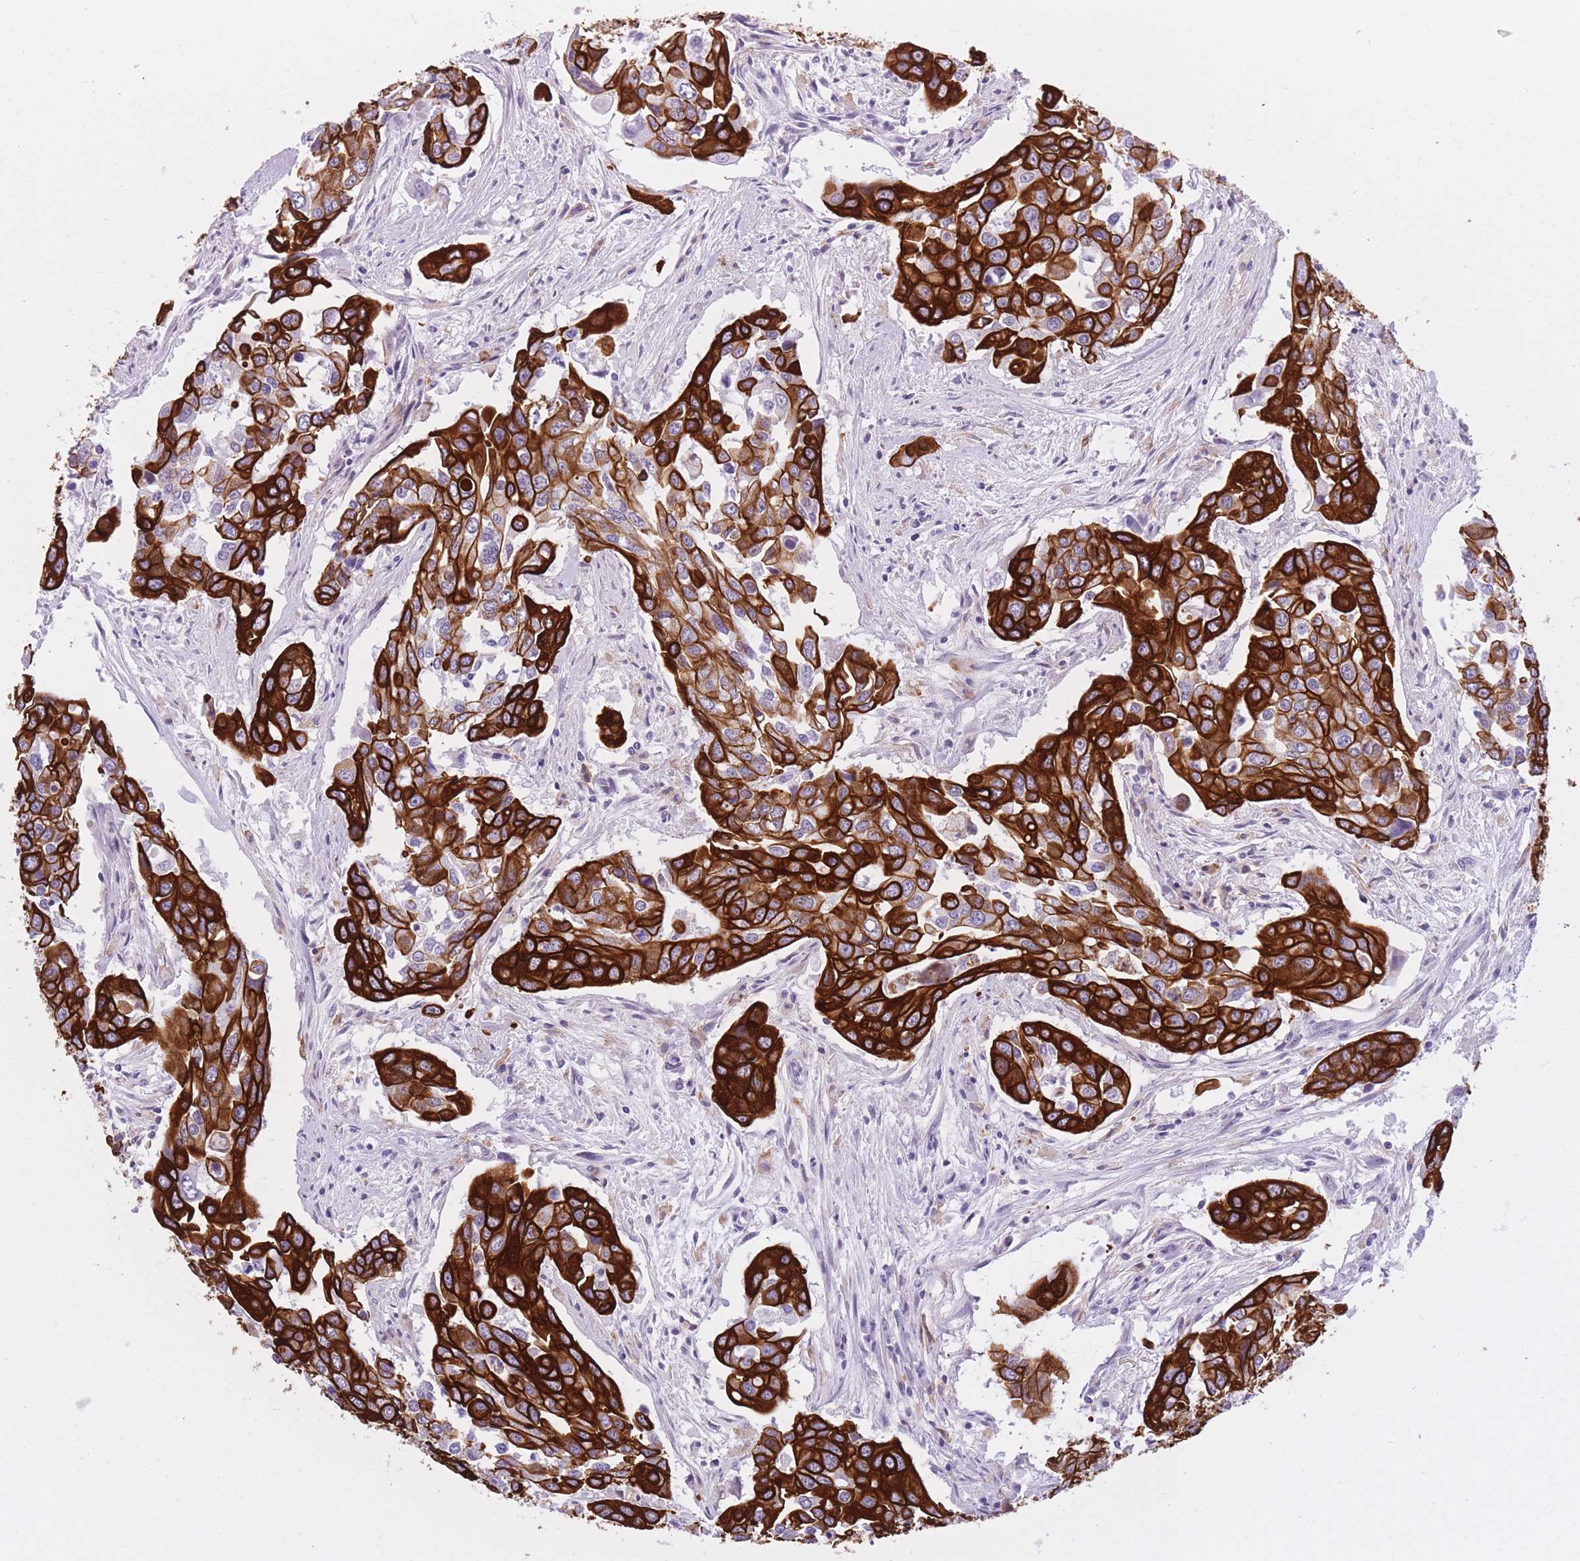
{"staining": {"intensity": "strong", "quantity": ">75%", "location": "cytoplasmic/membranous"}, "tissue": "colorectal cancer", "cell_type": "Tumor cells", "image_type": "cancer", "snomed": [{"axis": "morphology", "description": "Adenocarcinoma, NOS"}, {"axis": "topography", "description": "Colon"}], "caption": "Protein positivity by immunohistochemistry shows strong cytoplasmic/membranous positivity in about >75% of tumor cells in colorectal adenocarcinoma.", "gene": "RADX", "patient": {"sex": "male", "age": 77}}